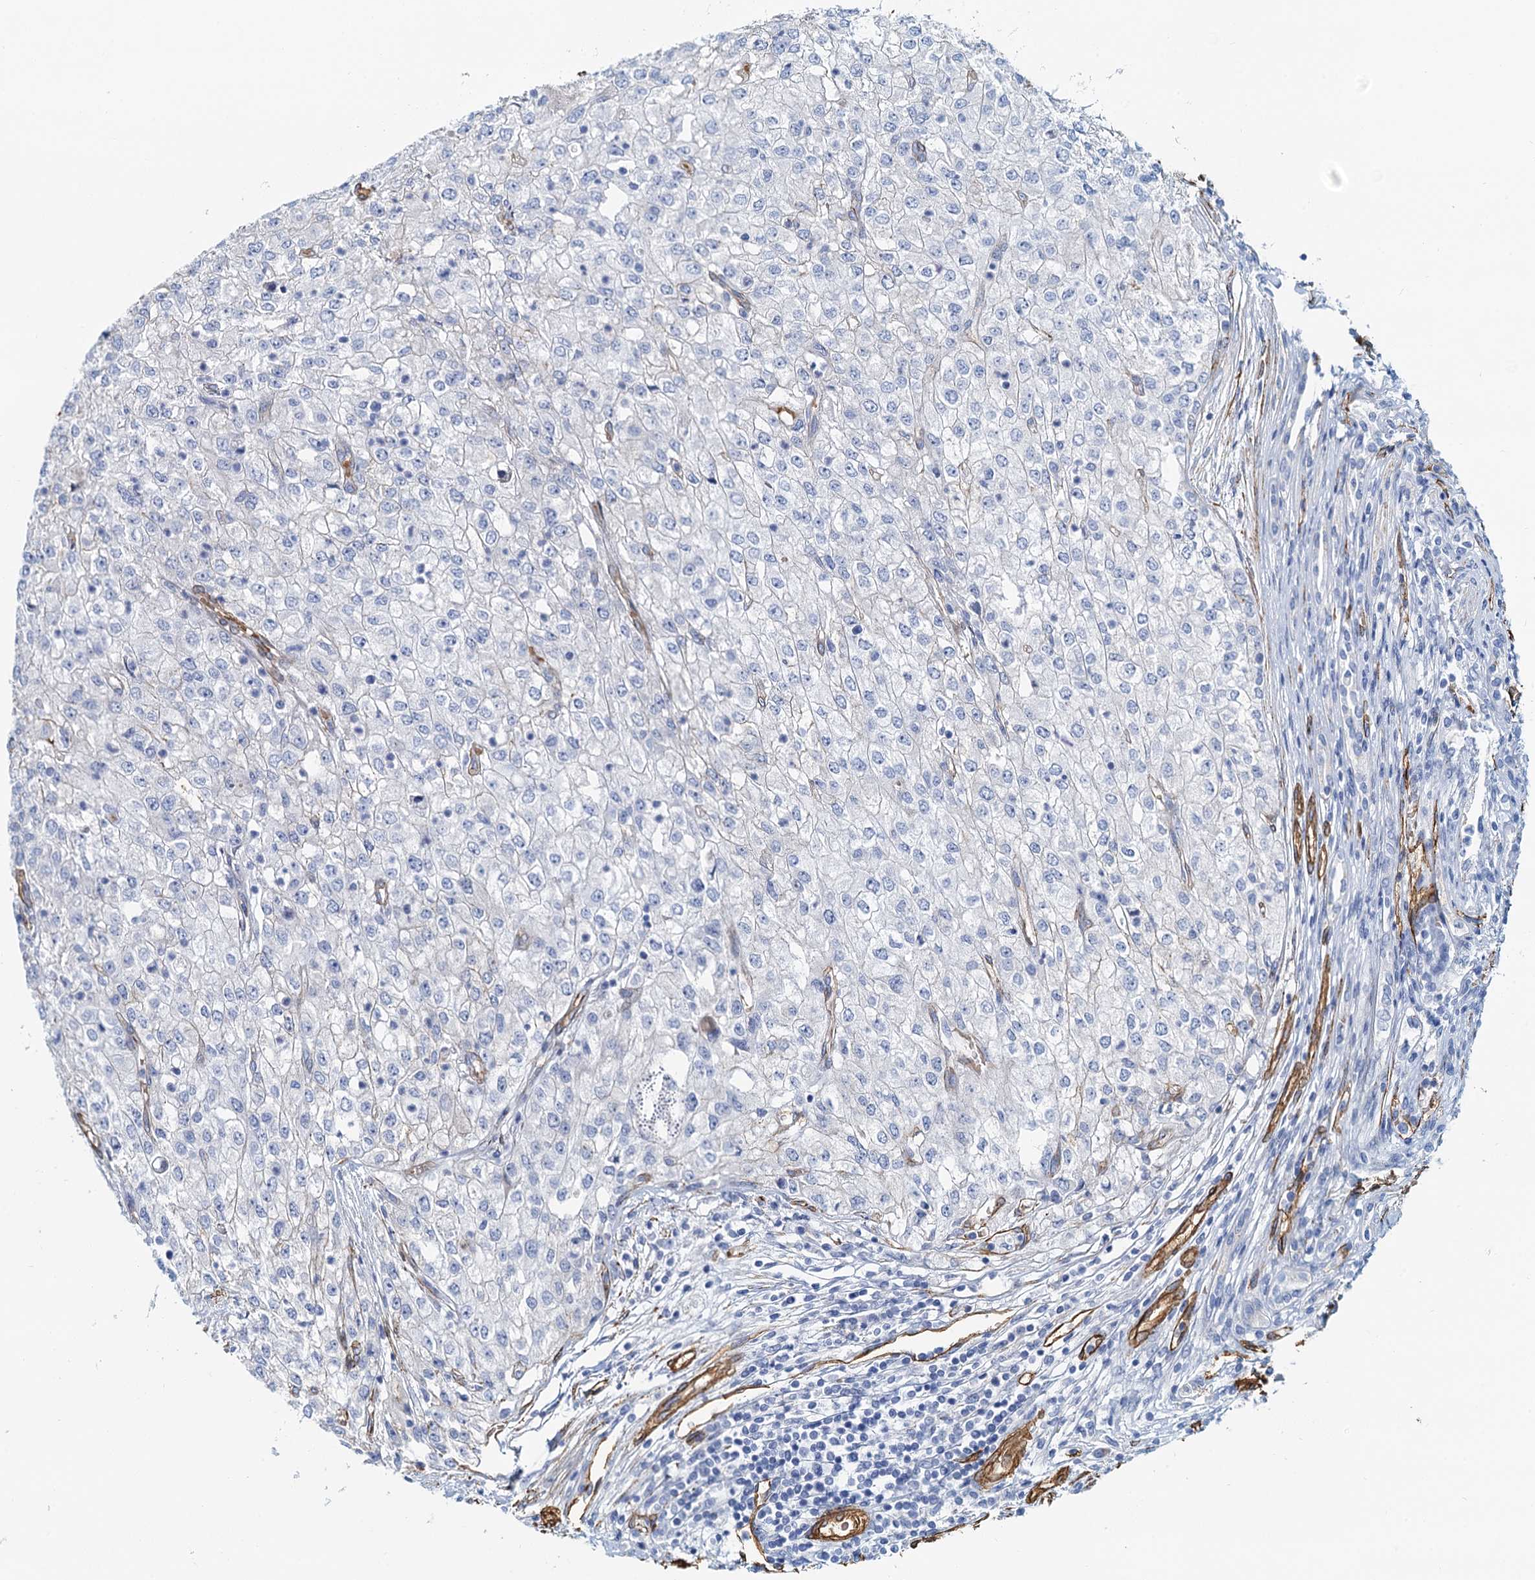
{"staining": {"intensity": "negative", "quantity": "none", "location": "none"}, "tissue": "renal cancer", "cell_type": "Tumor cells", "image_type": "cancer", "snomed": [{"axis": "morphology", "description": "Adenocarcinoma, NOS"}, {"axis": "topography", "description": "Kidney"}], "caption": "Tumor cells are negative for brown protein staining in adenocarcinoma (renal). The staining is performed using DAB brown chromogen with nuclei counter-stained in using hematoxylin.", "gene": "DGKG", "patient": {"sex": "female", "age": 54}}